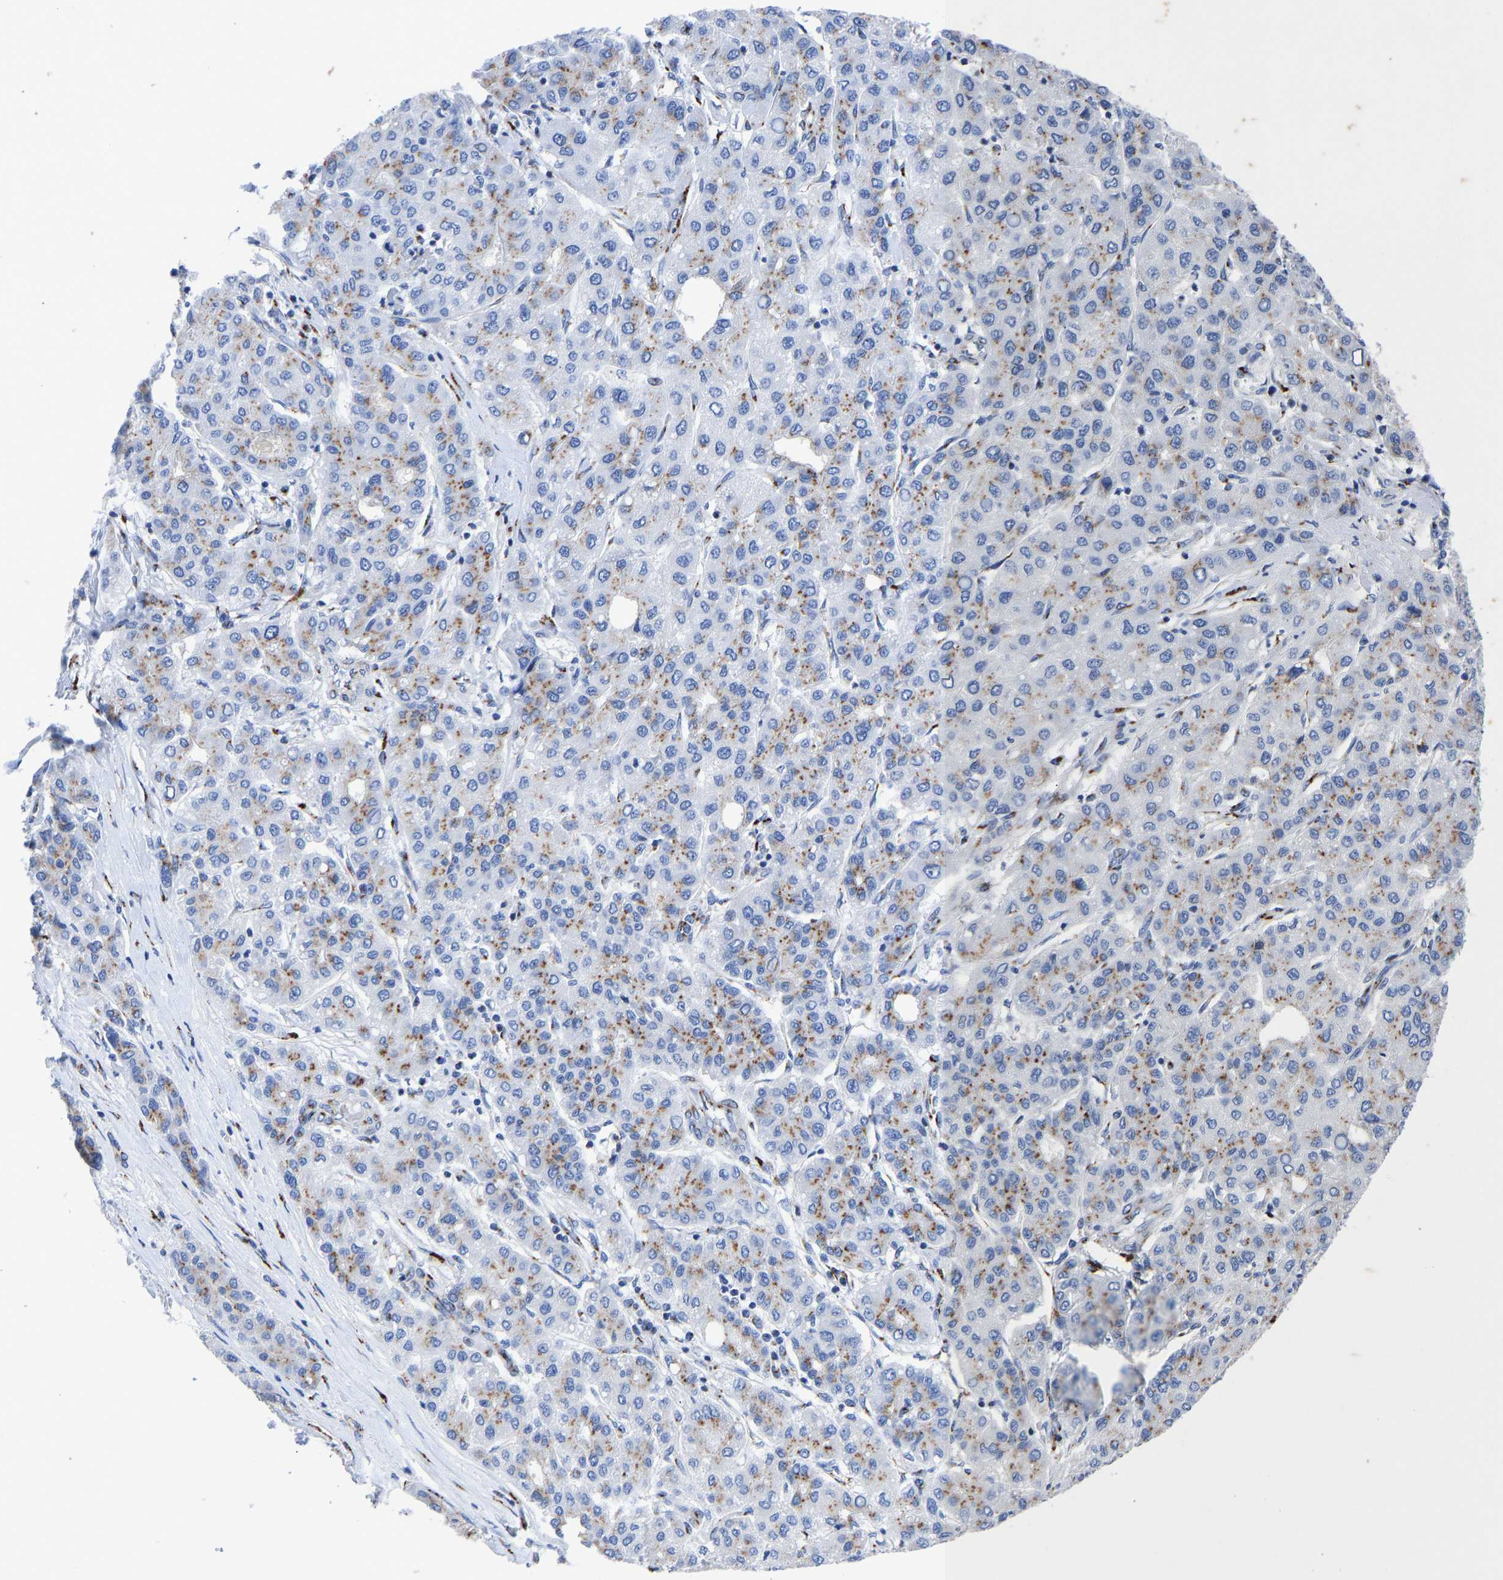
{"staining": {"intensity": "moderate", "quantity": "25%-75%", "location": "cytoplasmic/membranous"}, "tissue": "liver cancer", "cell_type": "Tumor cells", "image_type": "cancer", "snomed": [{"axis": "morphology", "description": "Carcinoma, Hepatocellular, NOS"}, {"axis": "topography", "description": "Liver"}], "caption": "Moderate cytoplasmic/membranous positivity for a protein is appreciated in about 25%-75% of tumor cells of liver hepatocellular carcinoma using immunohistochemistry.", "gene": "TMEM87A", "patient": {"sex": "male", "age": 65}}